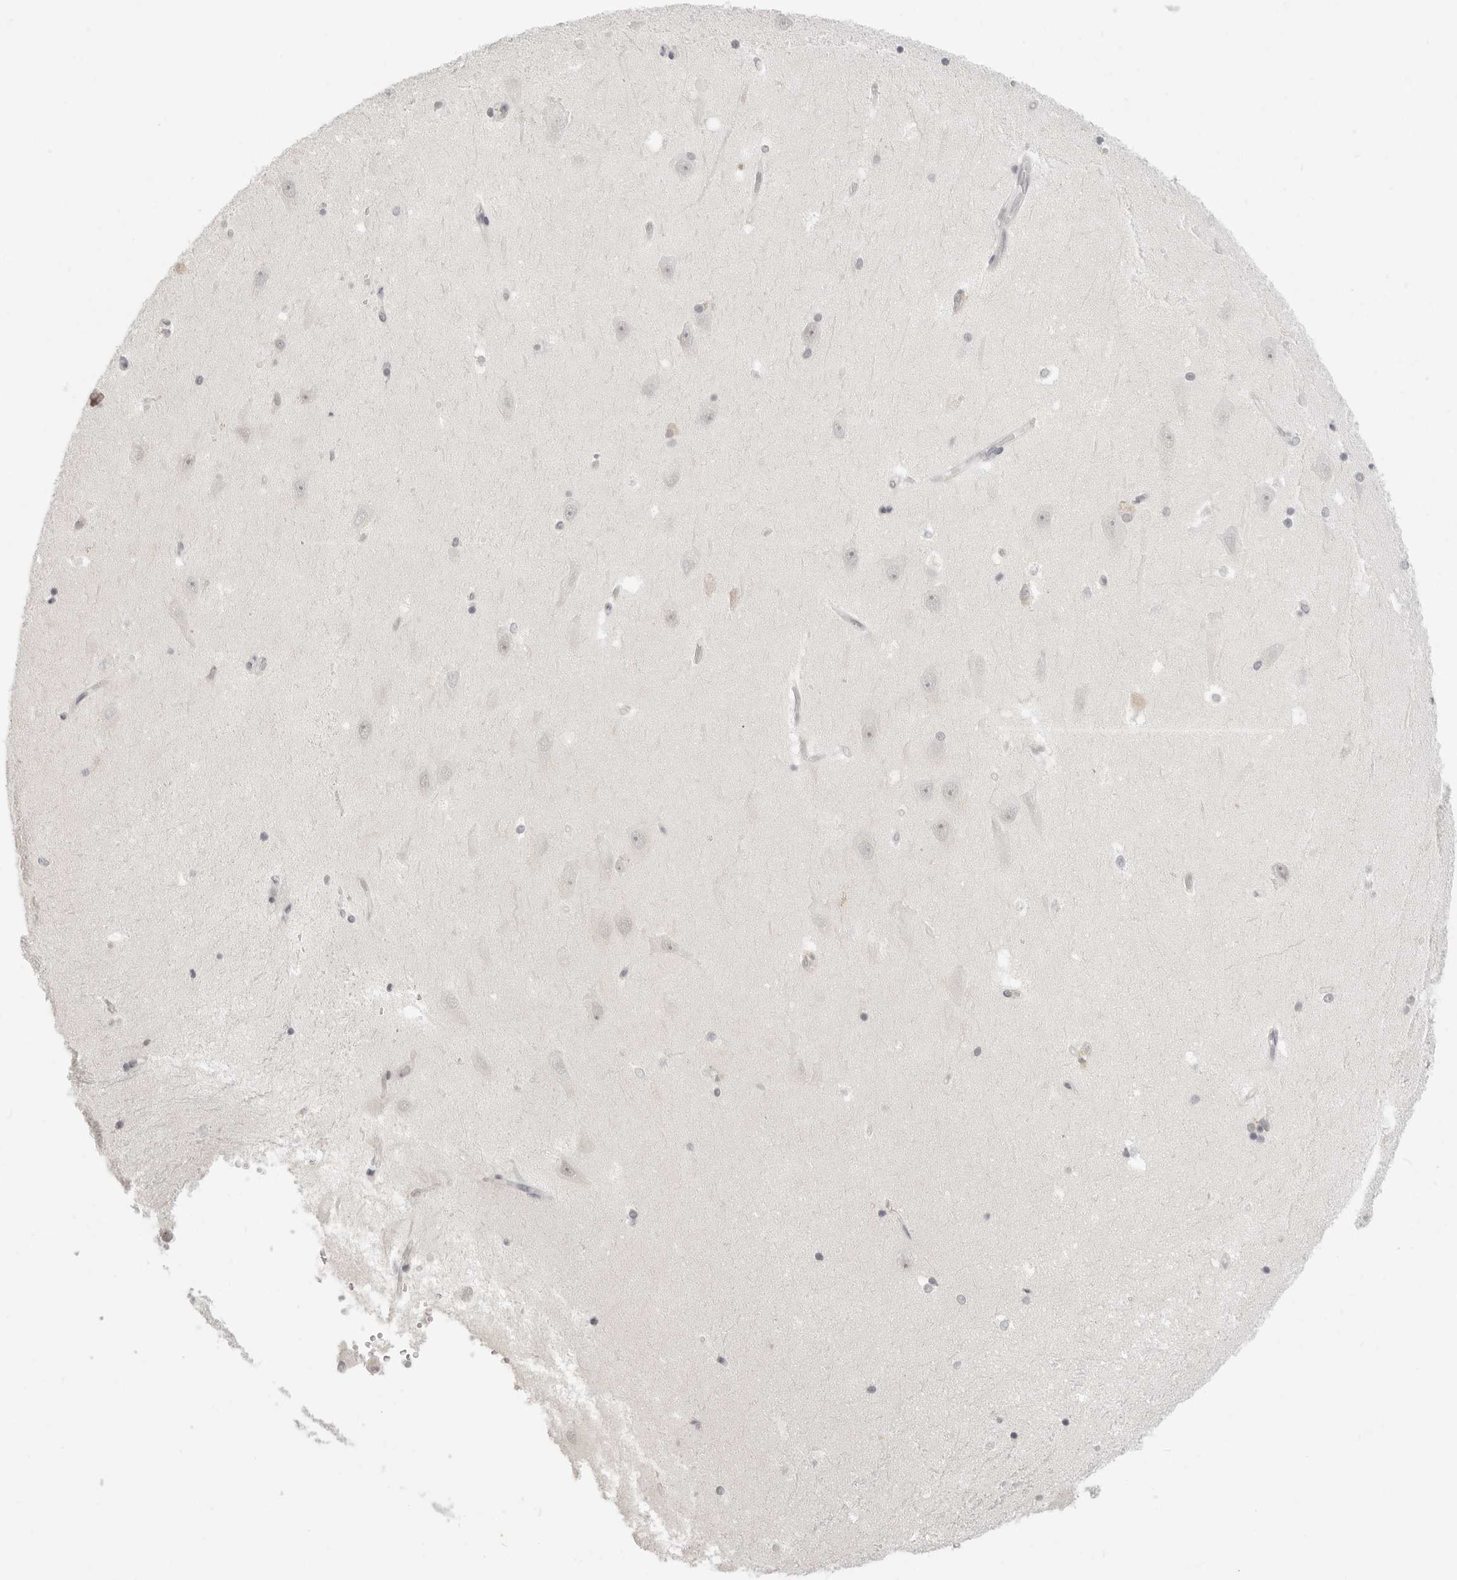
{"staining": {"intensity": "negative", "quantity": "none", "location": "none"}, "tissue": "hippocampus", "cell_type": "Glial cells", "image_type": "normal", "snomed": [{"axis": "morphology", "description": "Normal tissue, NOS"}, {"axis": "topography", "description": "Hippocampus"}], "caption": "This is a image of immunohistochemistry staining of benign hippocampus, which shows no positivity in glial cells.", "gene": "KLK11", "patient": {"sex": "male", "age": 45}}